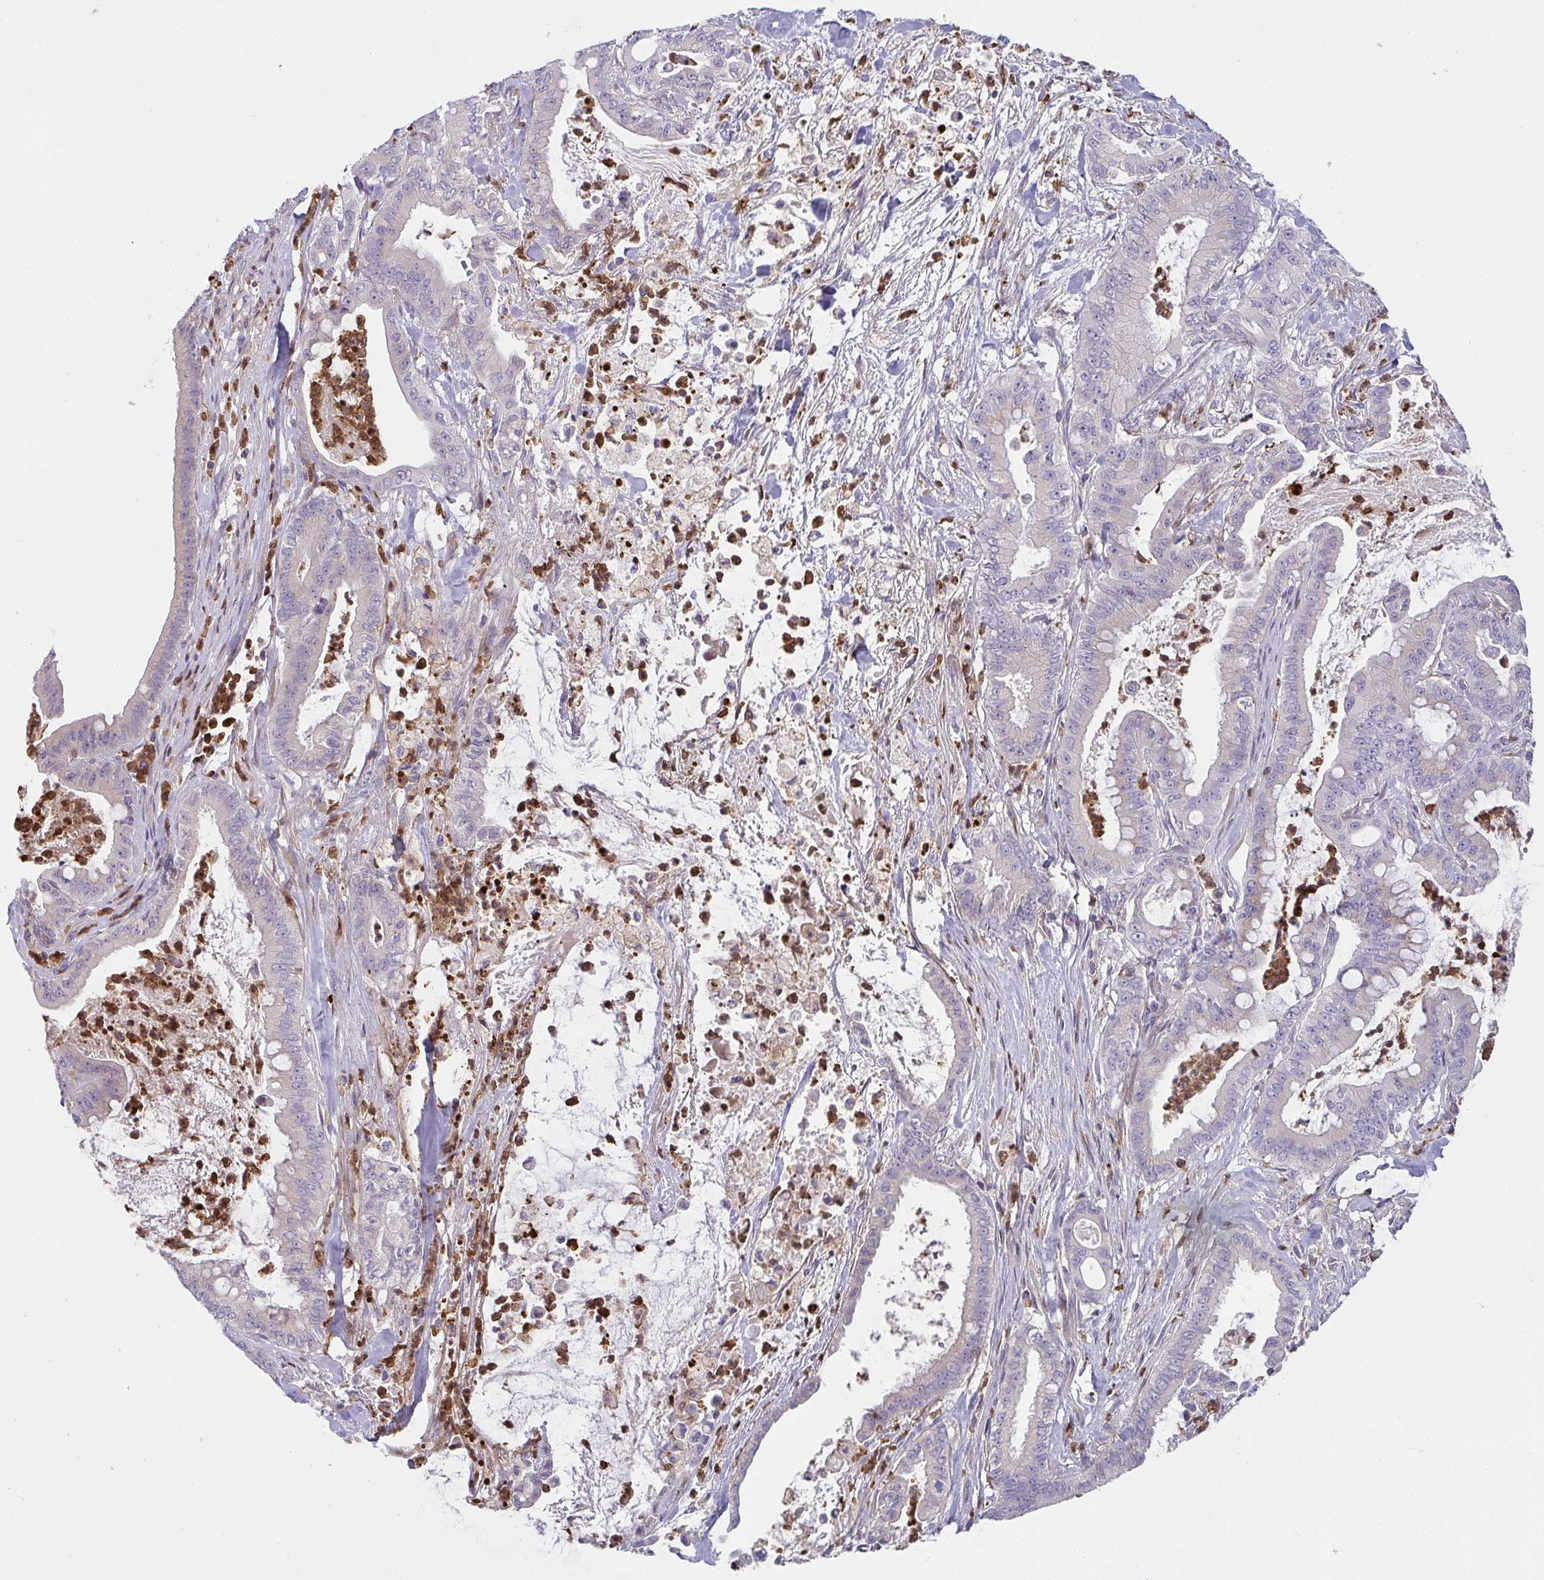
{"staining": {"intensity": "negative", "quantity": "none", "location": "none"}, "tissue": "pancreatic cancer", "cell_type": "Tumor cells", "image_type": "cancer", "snomed": [{"axis": "morphology", "description": "Adenocarcinoma, NOS"}, {"axis": "topography", "description": "Pancreas"}], "caption": "Tumor cells are negative for protein expression in human adenocarcinoma (pancreatic).", "gene": "CSF3R", "patient": {"sex": "male", "age": 71}}